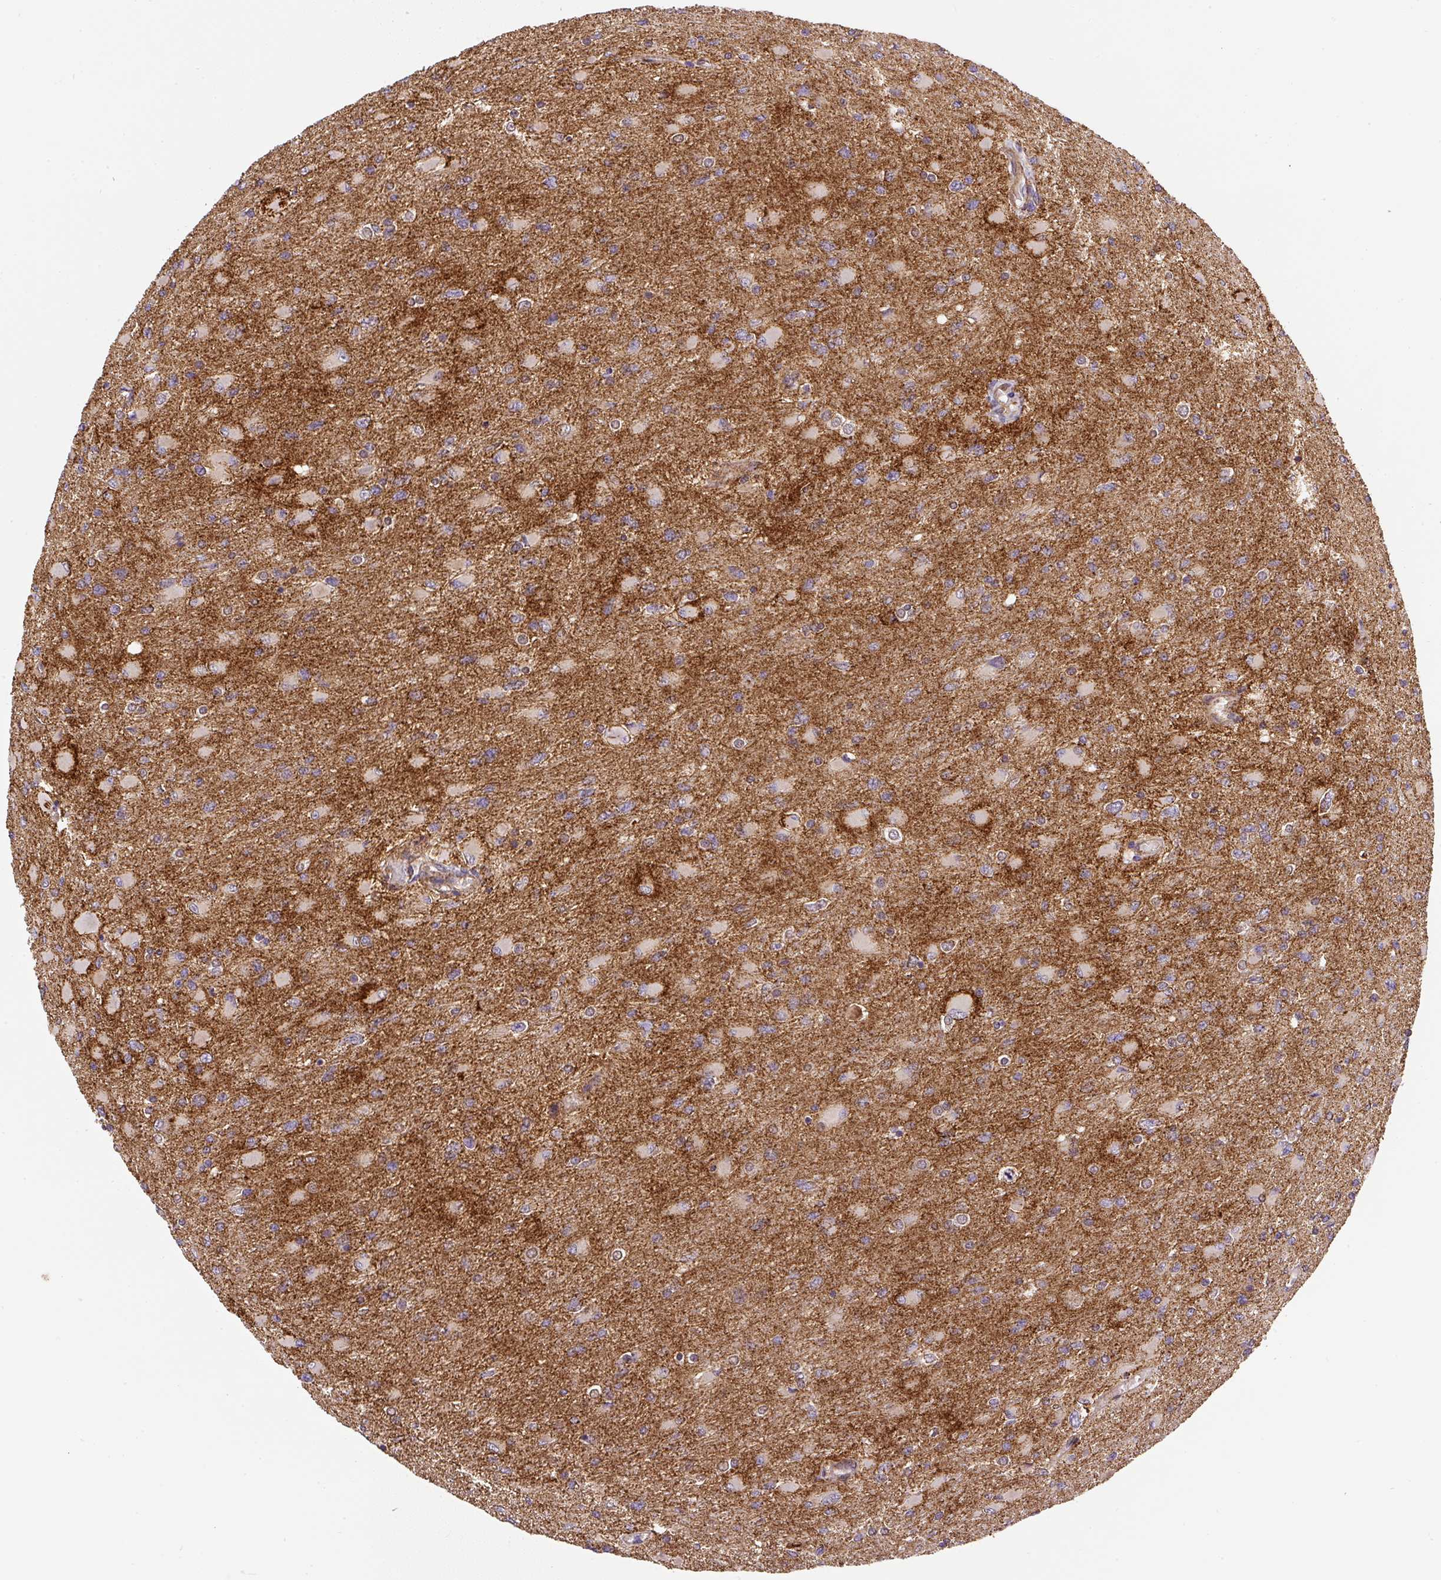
{"staining": {"intensity": "negative", "quantity": "none", "location": "none"}, "tissue": "glioma", "cell_type": "Tumor cells", "image_type": "cancer", "snomed": [{"axis": "morphology", "description": "Glioma, malignant, High grade"}, {"axis": "topography", "description": "Cerebral cortex"}], "caption": "This is an immunohistochemistry image of human glioma. There is no expression in tumor cells.", "gene": "RNF170", "patient": {"sex": "female", "age": 36}}